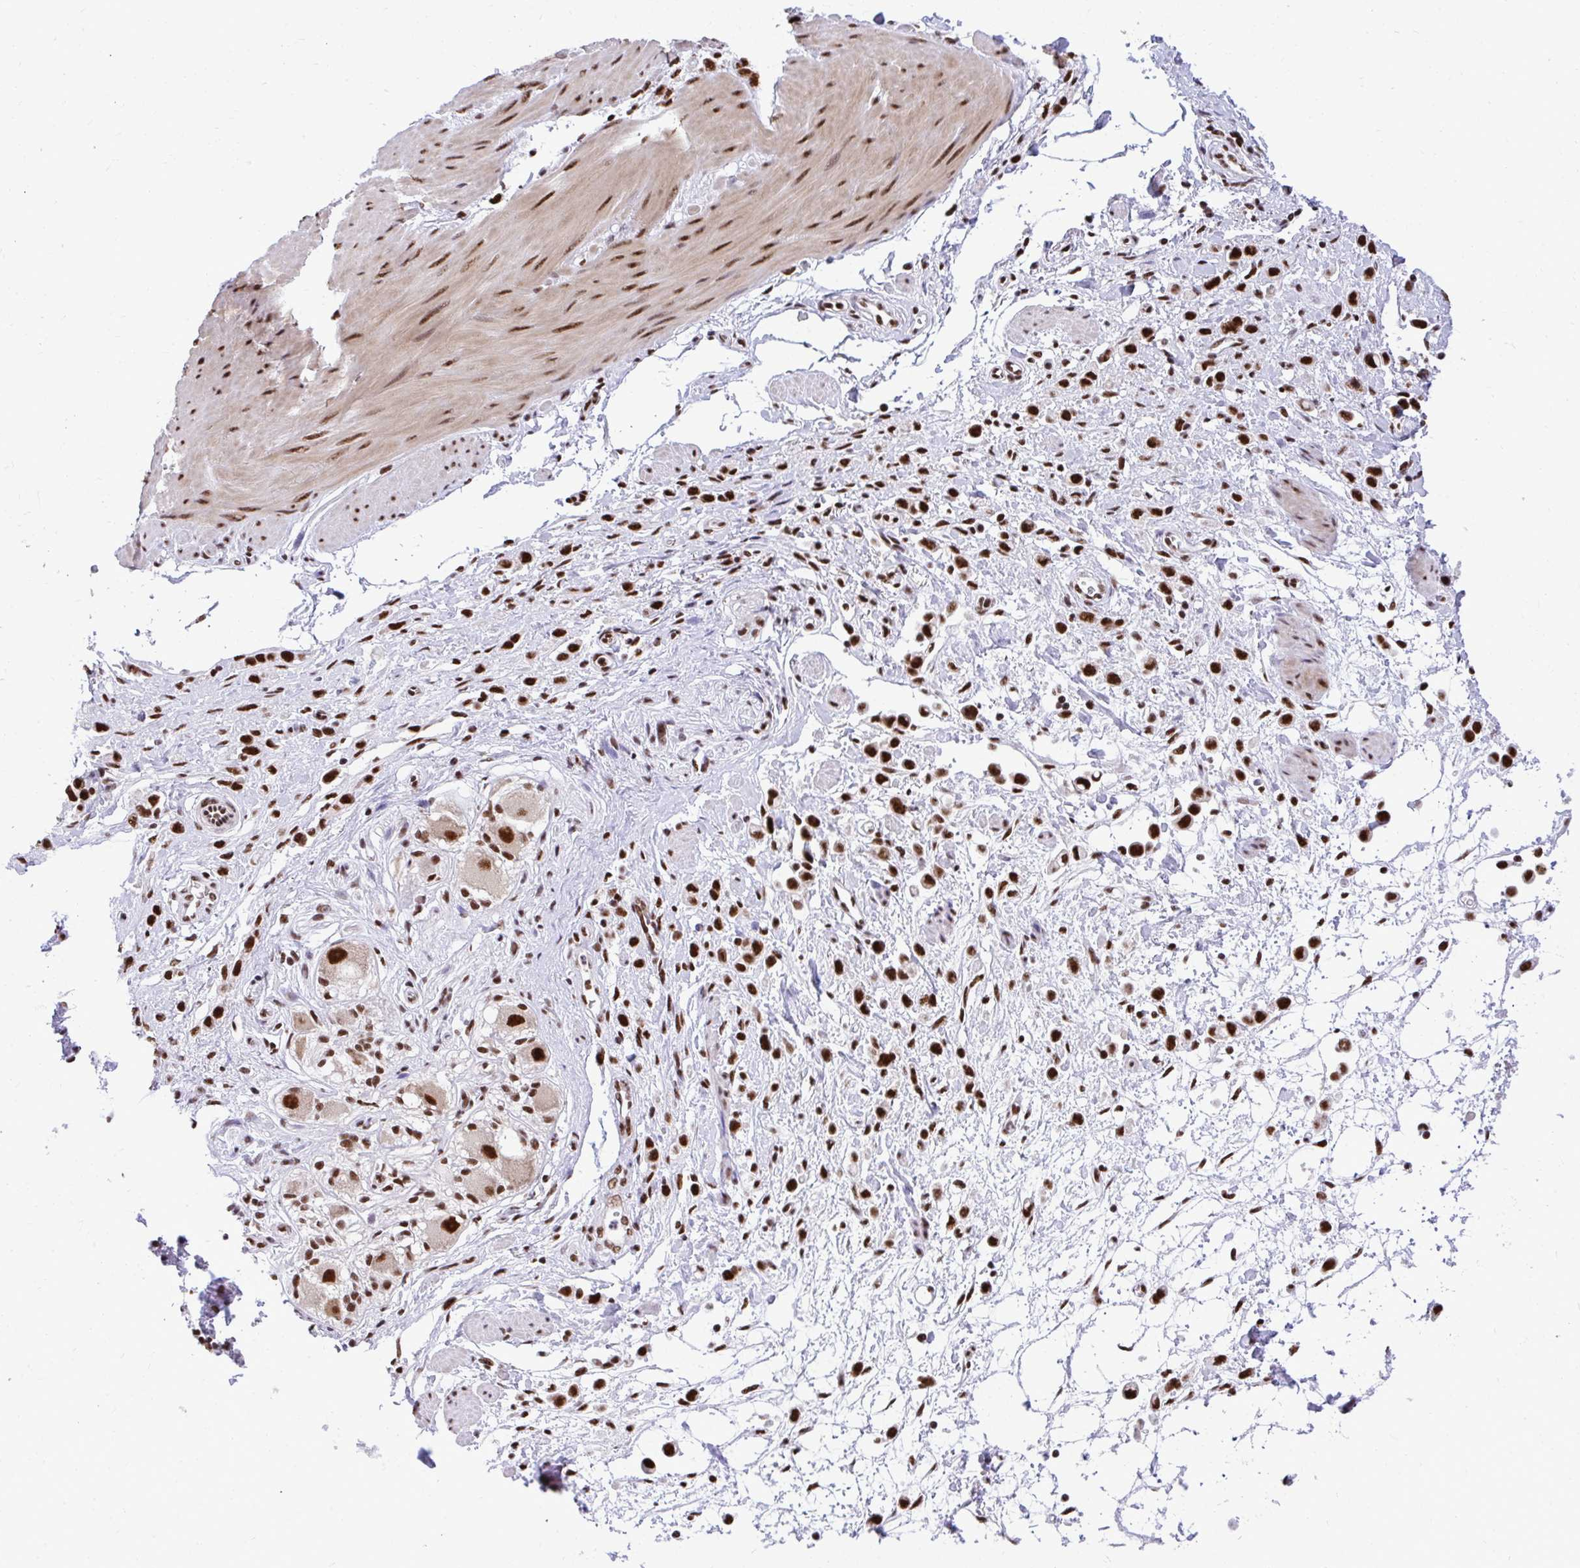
{"staining": {"intensity": "strong", "quantity": ">75%", "location": "nuclear"}, "tissue": "stomach cancer", "cell_type": "Tumor cells", "image_type": "cancer", "snomed": [{"axis": "morphology", "description": "Adenocarcinoma, NOS"}, {"axis": "topography", "description": "Stomach"}], "caption": "Human adenocarcinoma (stomach) stained with a brown dye exhibits strong nuclear positive staining in about >75% of tumor cells.", "gene": "PRPF19", "patient": {"sex": "female", "age": 65}}